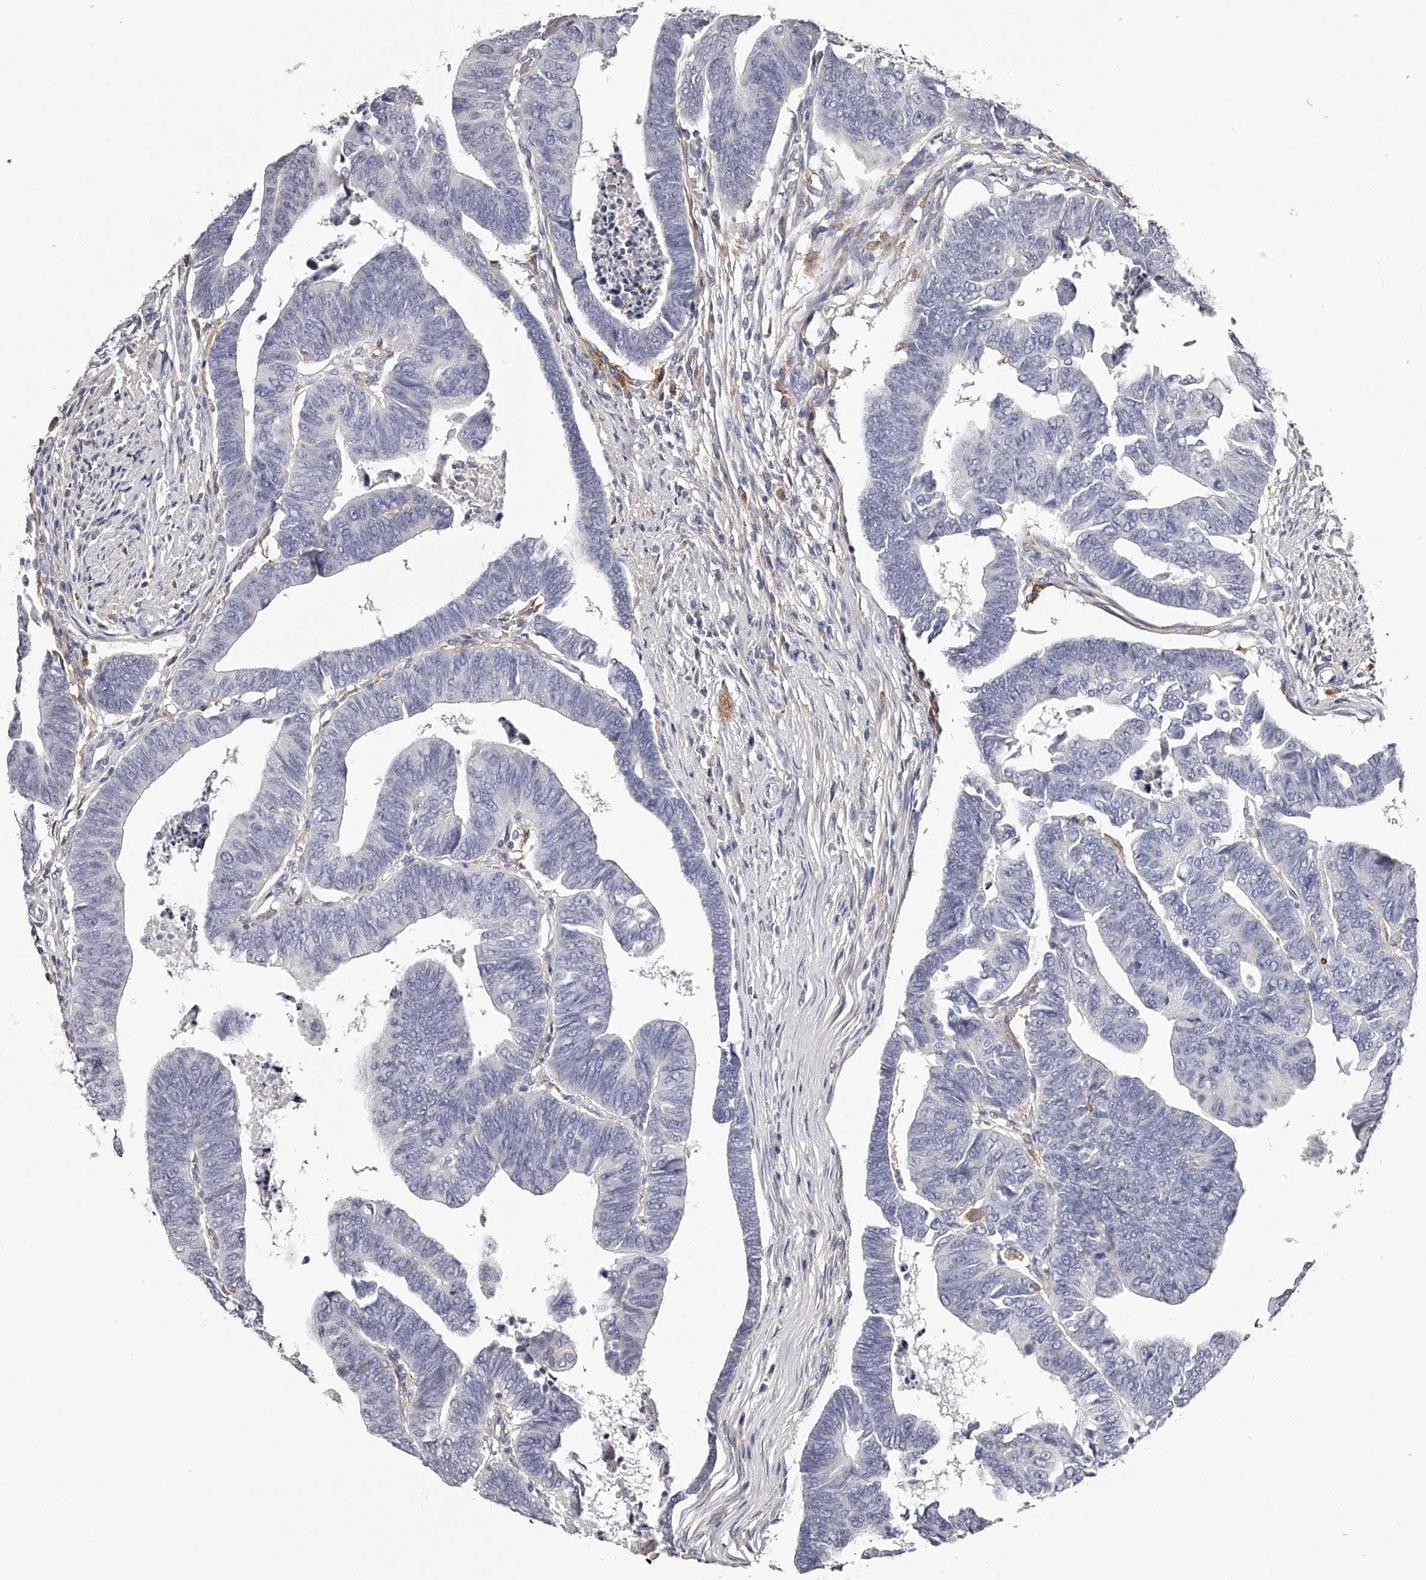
{"staining": {"intensity": "negative", "quantity": "none", "location": "none"}, "tissue": "colorectal cancer", "cell_type": "Tumor cells", "image_type": "cancer", "snomed": [{"axis": "morphology", "description": "Adenocarcinoma, NOS"}, {"axis": "topography", "description": "Rectum"}], "caption": "Immunohistochemistry histopathology image of neoplastic tissue: human colorectal adenocarcinoma stained with DAB (3,3'-diaminobenzidine) shows no significant protein positivity in tumor cells.", "gene": "PACSIN1", "patient": {"sex": "female", "age": 65}}